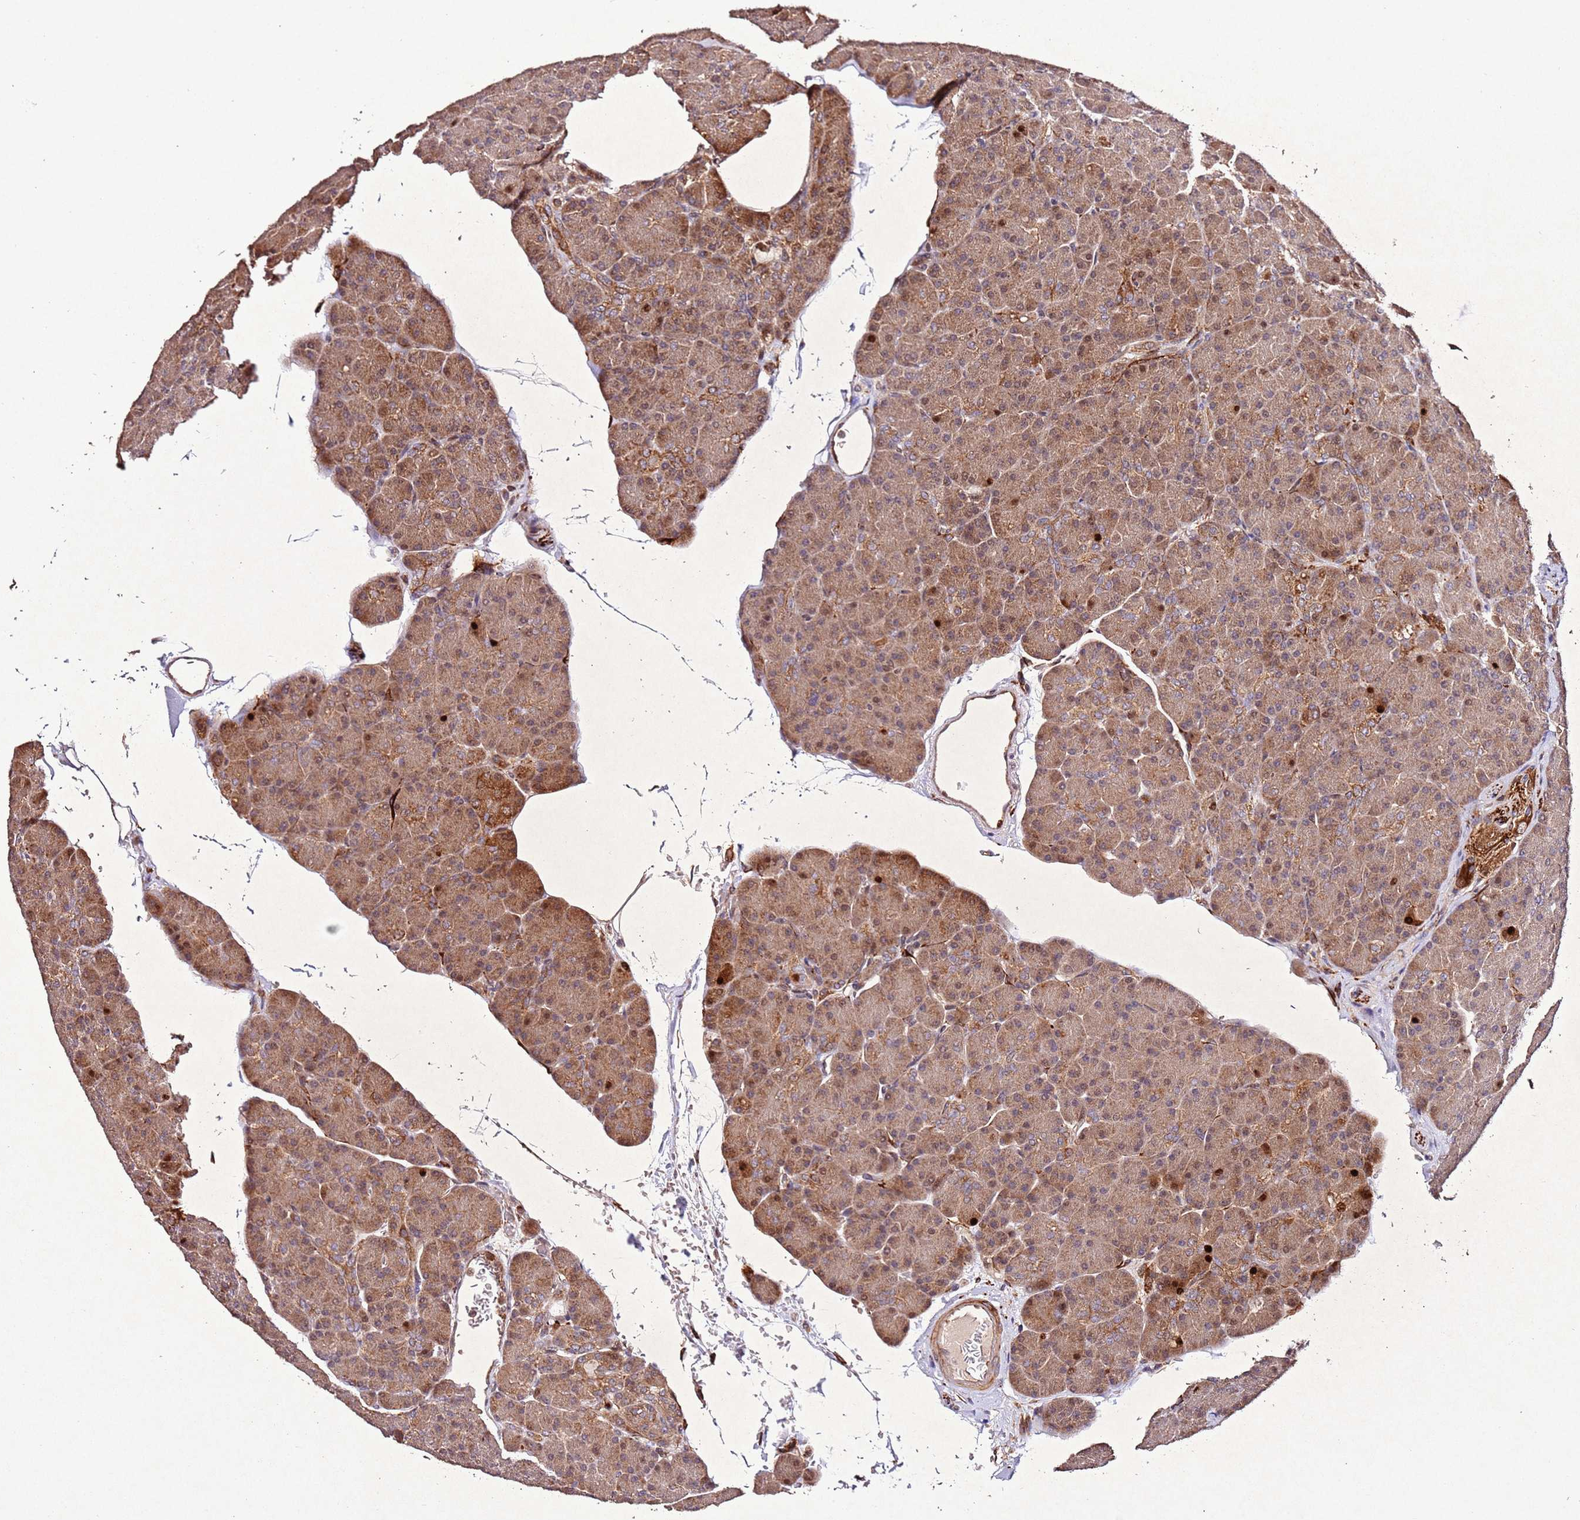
{"staining": {"intensity": "moderate", "quantity": ">75%", "location": "cytoplasmic/membranous"}, "tissue": "pancreas", "cell_type": "Exocrine glandular cells", "image_type": "normal", "snomed": [{"axis": "morphology", "description": "Normal tissue, NOS"}, {"axis": "topography", "description": "Pancreas"}], "caption": "A medium amount of moderate cytoplasmic/membranous staining is appreciated in approximately >75% of exocrine glandular cells in unremarkable pancreas. (Brightfield microscopy of DAB IHC at high magnification).", "gene": "PTMA", "patient": {"sex": "female", "age": 43}}